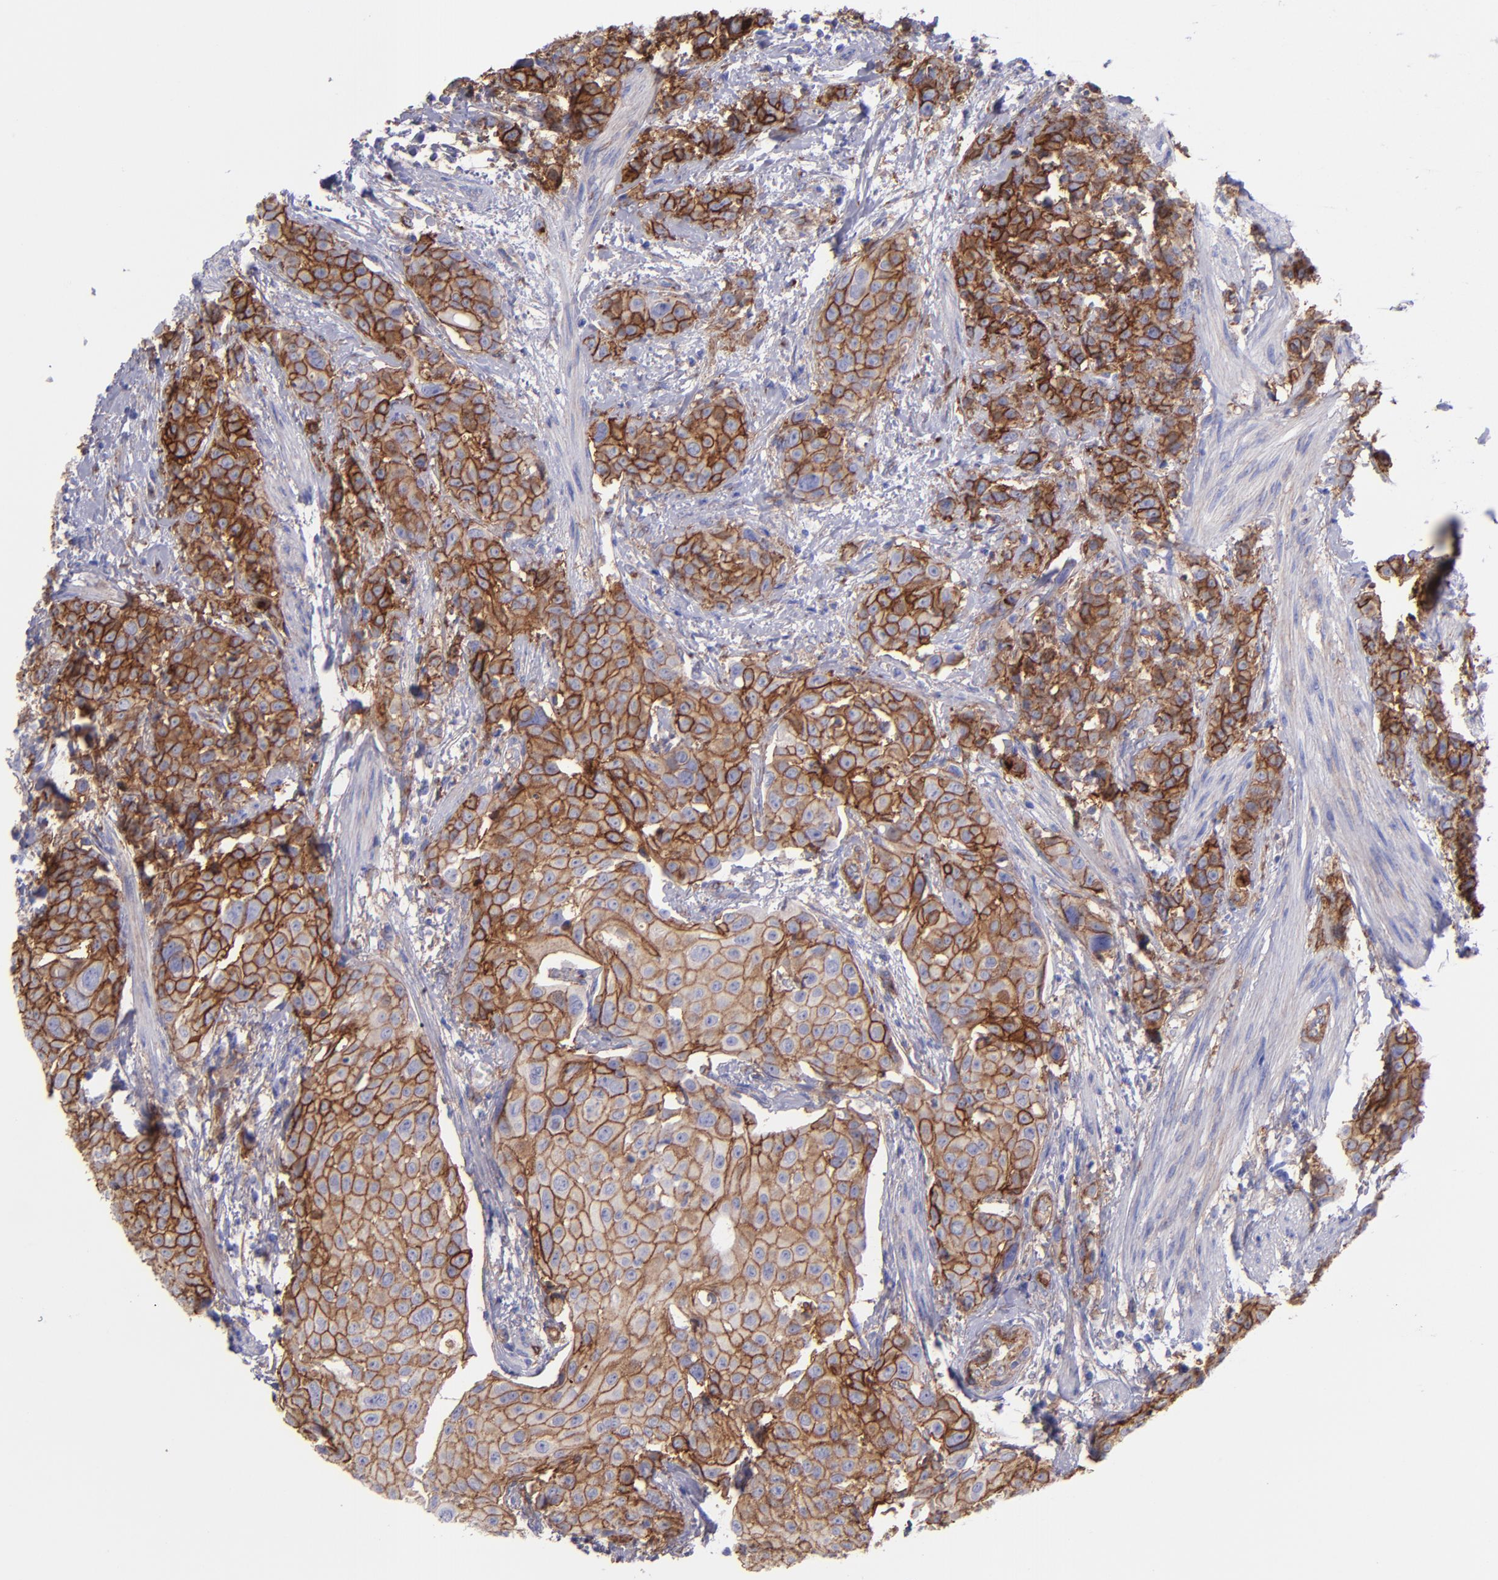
{"staining": {"intensity": "strong", "quantity": ">75%", "location": "cytoplasmic/membranous"}, "tissue": "urothelial cancer", "cell_type": "Tumor cells", "image_type": "cancer", "snomed": [{"axis": "morphology", "description": "Urothelial carcinoma, High grade"}, {"axis": "topography", "description": "Urinary bladder"}], "caption": "Immunohistochemistry of human high-grade urothelial carcinoma displays high levels of strong cytoplasmic/membranous positivity in approximately >75% of tumor cells.", "gene": "ITGAV", "patient": {"sex": "male", "age": 56}}